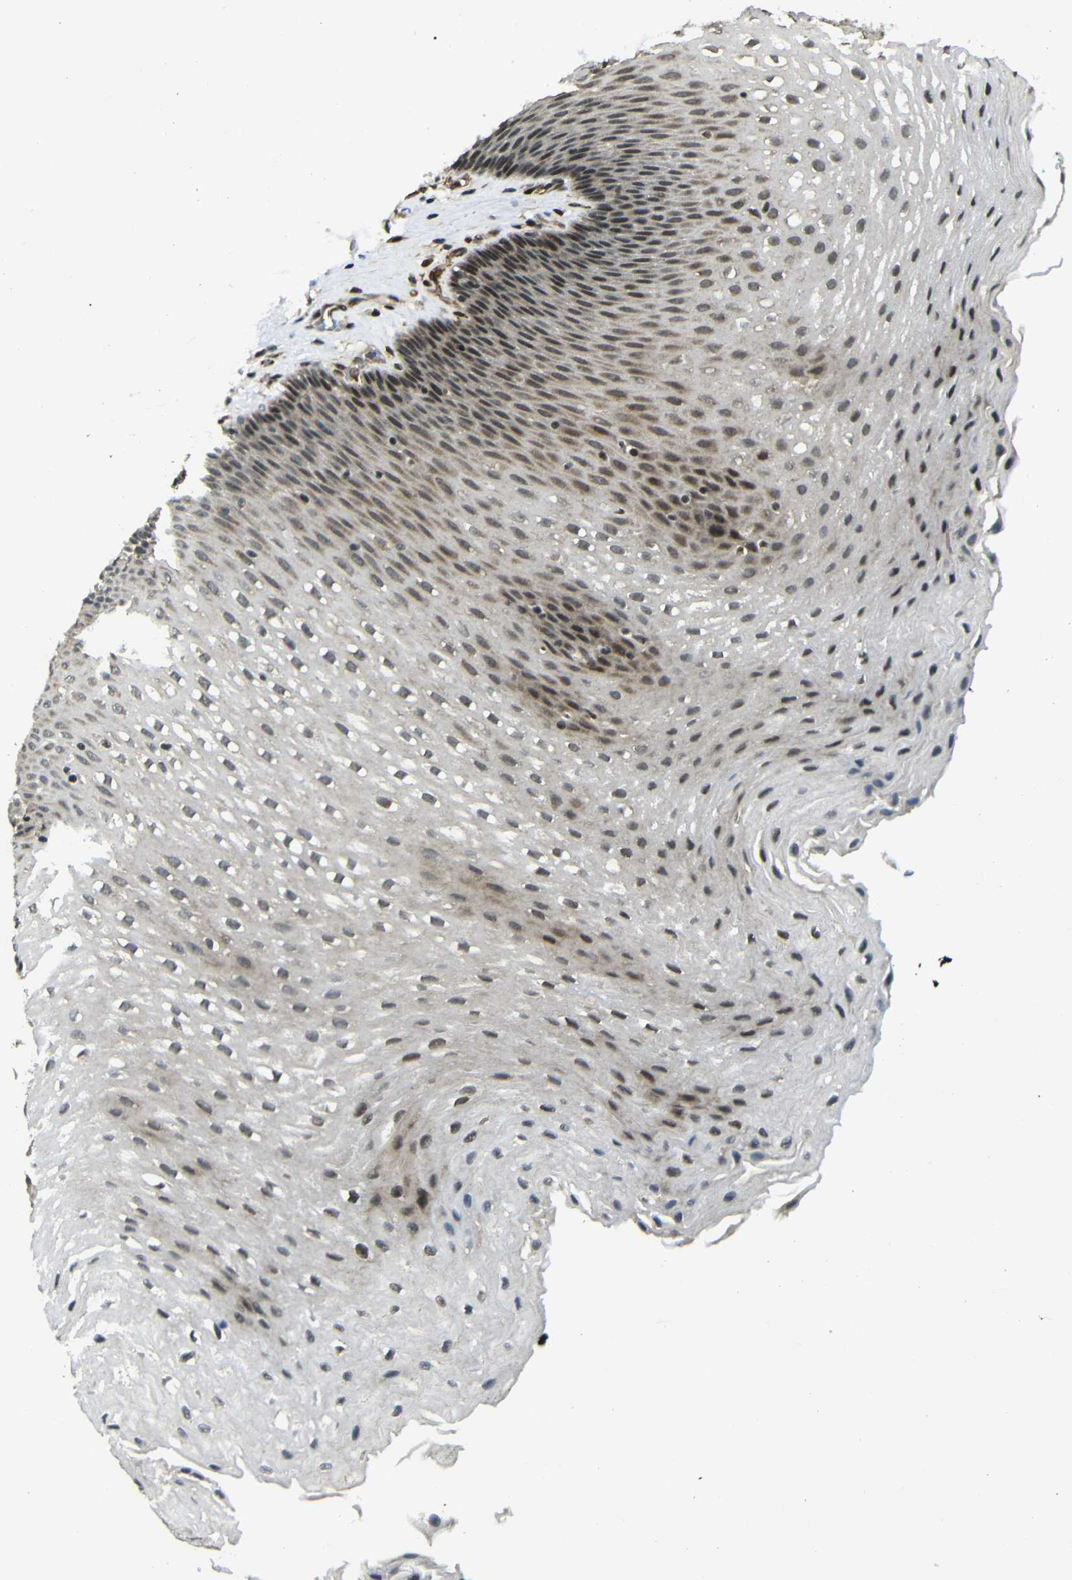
{"staining": {"intensity": "moderate", "quantity": ">75%", "location": "cytoplasmic/membranous,nuclear"}, "tissue": "esophagus", "cell_type": "Squamous epithelial cells", "image_type": "normal", "snomed": [{"axis": "morphology", "description": "Normal tissue, NOS"}, {"axis": "topography", "description": "Esophagus"}], "caption": "Squamous epithelial cells display medium levels of moderate cytoplasmic/membranous,nuclear positivity in about >75% of cells in unremarkable esophagus.", "gene": "TBX2", "patient": {"sex": "male", "age": 48}}